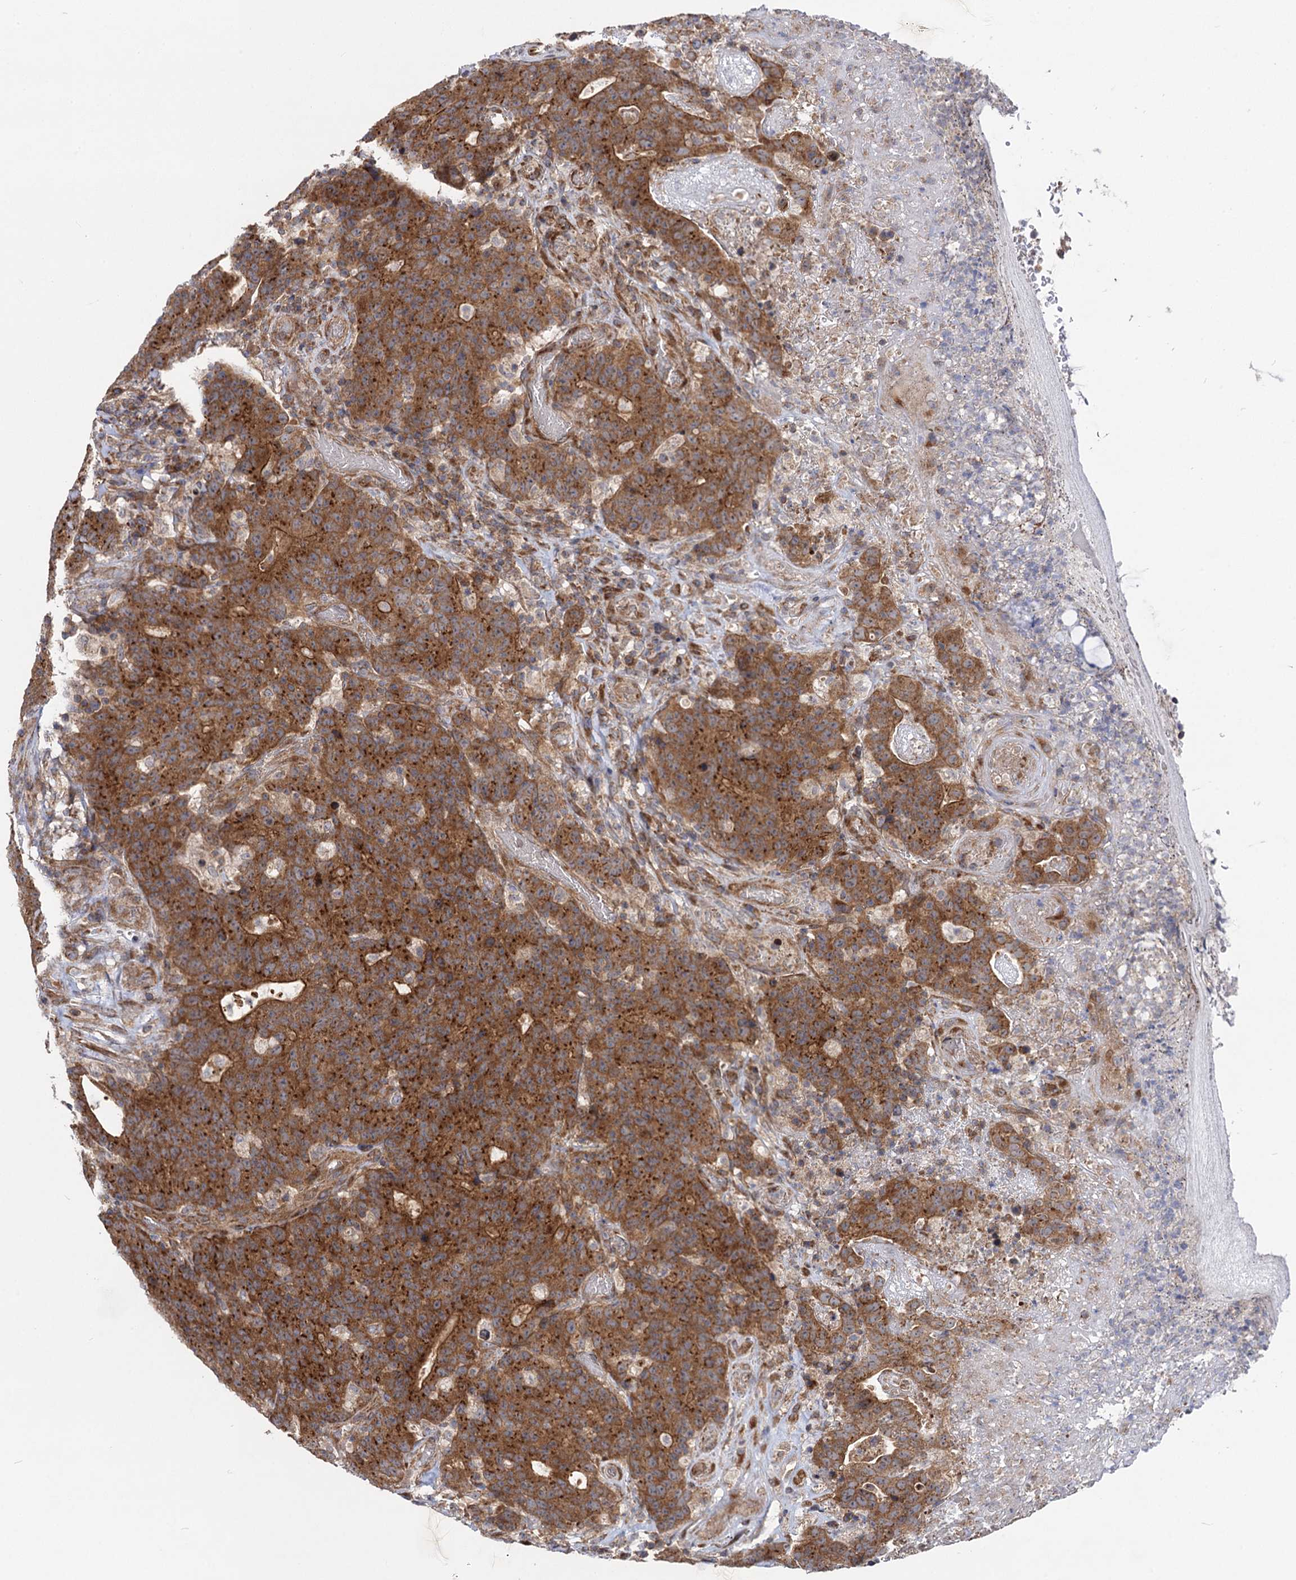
{"staining": {"intensity": "moderate", "quantity": ">75%", "location": "cytoplasmic/membranous"}, "tissue": "colorectal cancer", "cell_type": "Tumor cells", "image_type": "cancer", "snomed": [{"axis": "morphology", "description": "Adenocarcinoma, NOS"}, {"axis": "topography", "description": "Colon"}], "caption": "The image reveals staining of adenocarcinoma (colorectal), revealing moderate cytoplasmic/membranous protein positivity (brown color) within tumor cells. The protein of interest is shown in brown color, while the nuclei are stained blue.", "gene": "DYDC1", "patient": {"sex": "female", "age": 75}}